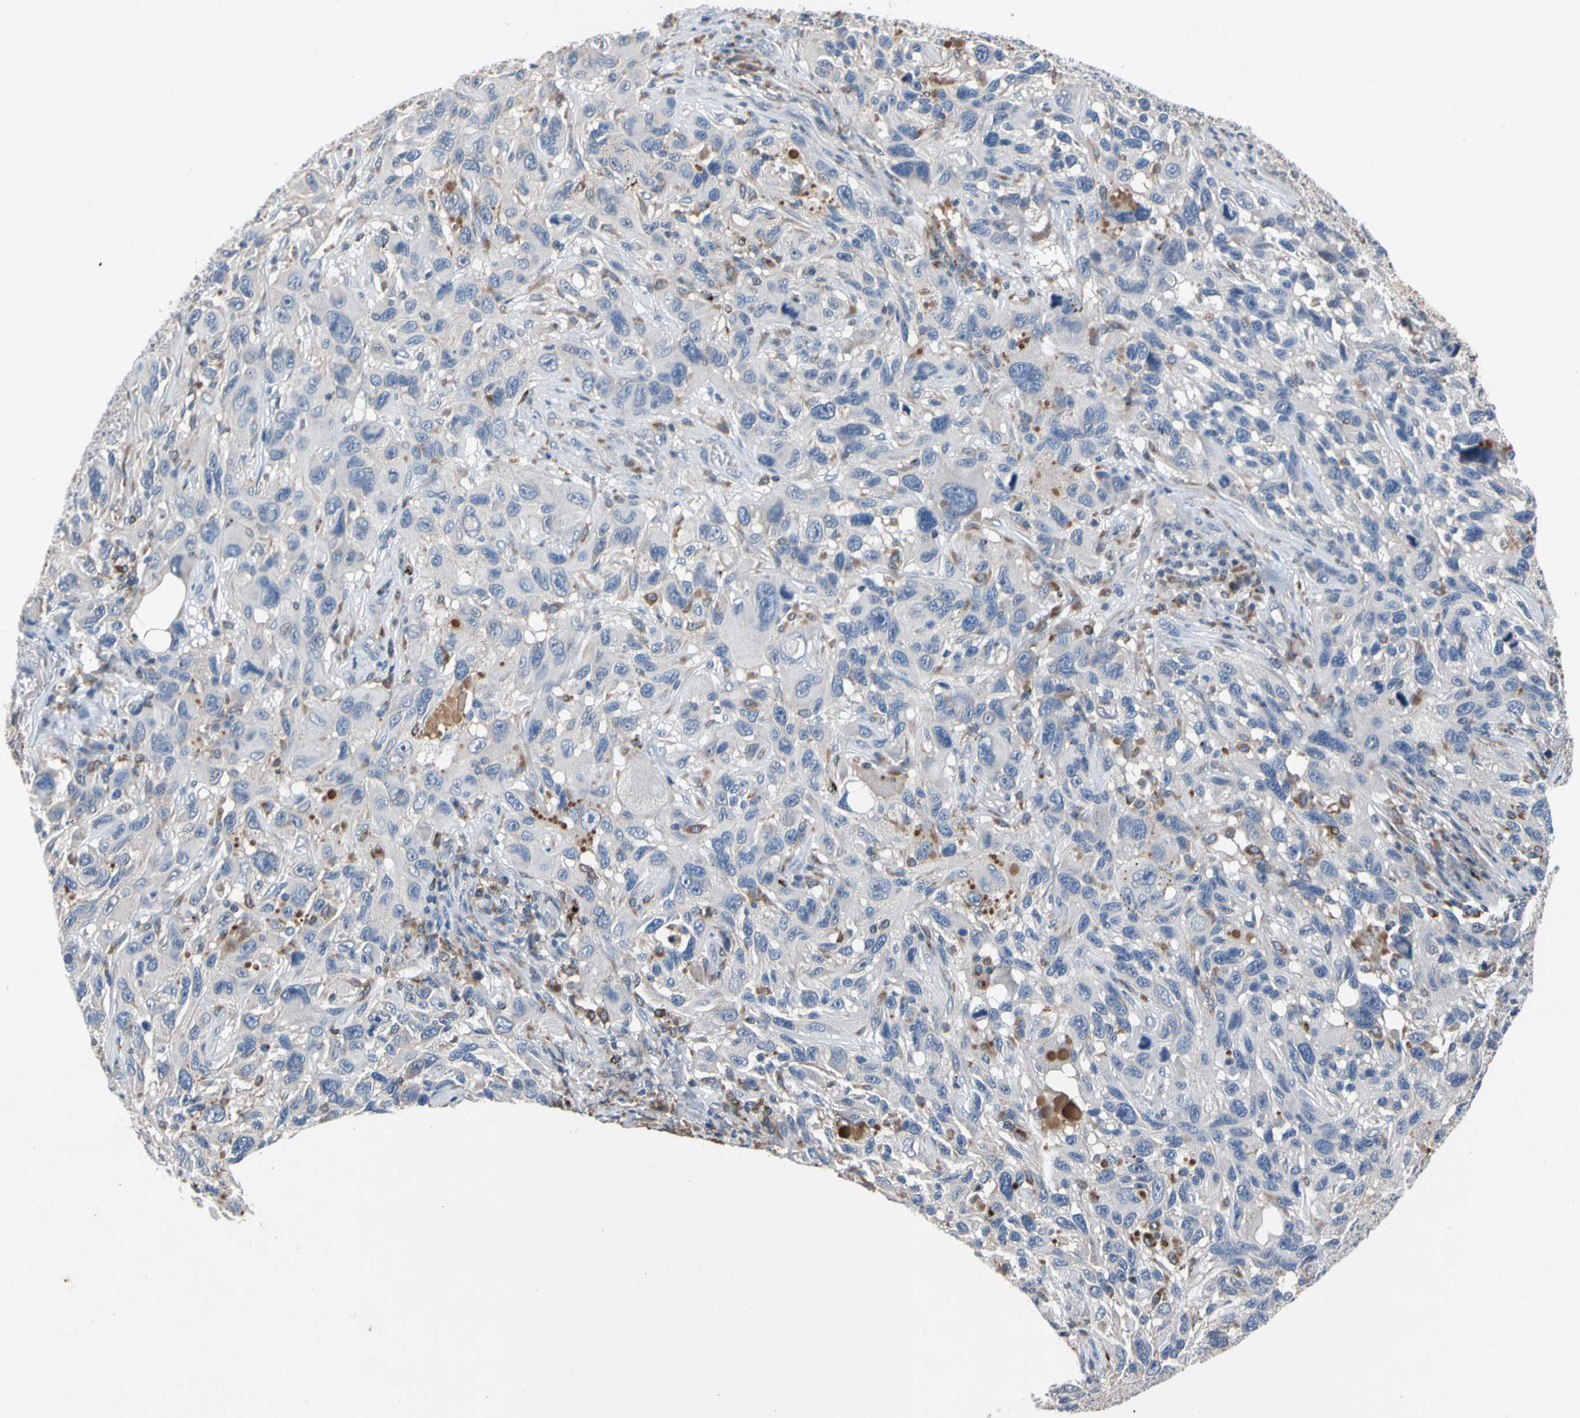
{"staining": {"intensity": "negative", "quantity": "none", "location": "none"}, "tissue": "melanoma", "cell_type": "Tumor cells", "image_type": "cancer", "snomed": [{"axis": "morphology", "description": "Malignant melanoma, NOS"}, {"axis": "topography", "description": "Skin"}], "caption": "Melanoma was stained to show a protein in brown. There is no significant staining in tumor cells.", "gene": "ADA2", "patient": {"sex": "male", "age": 53}}